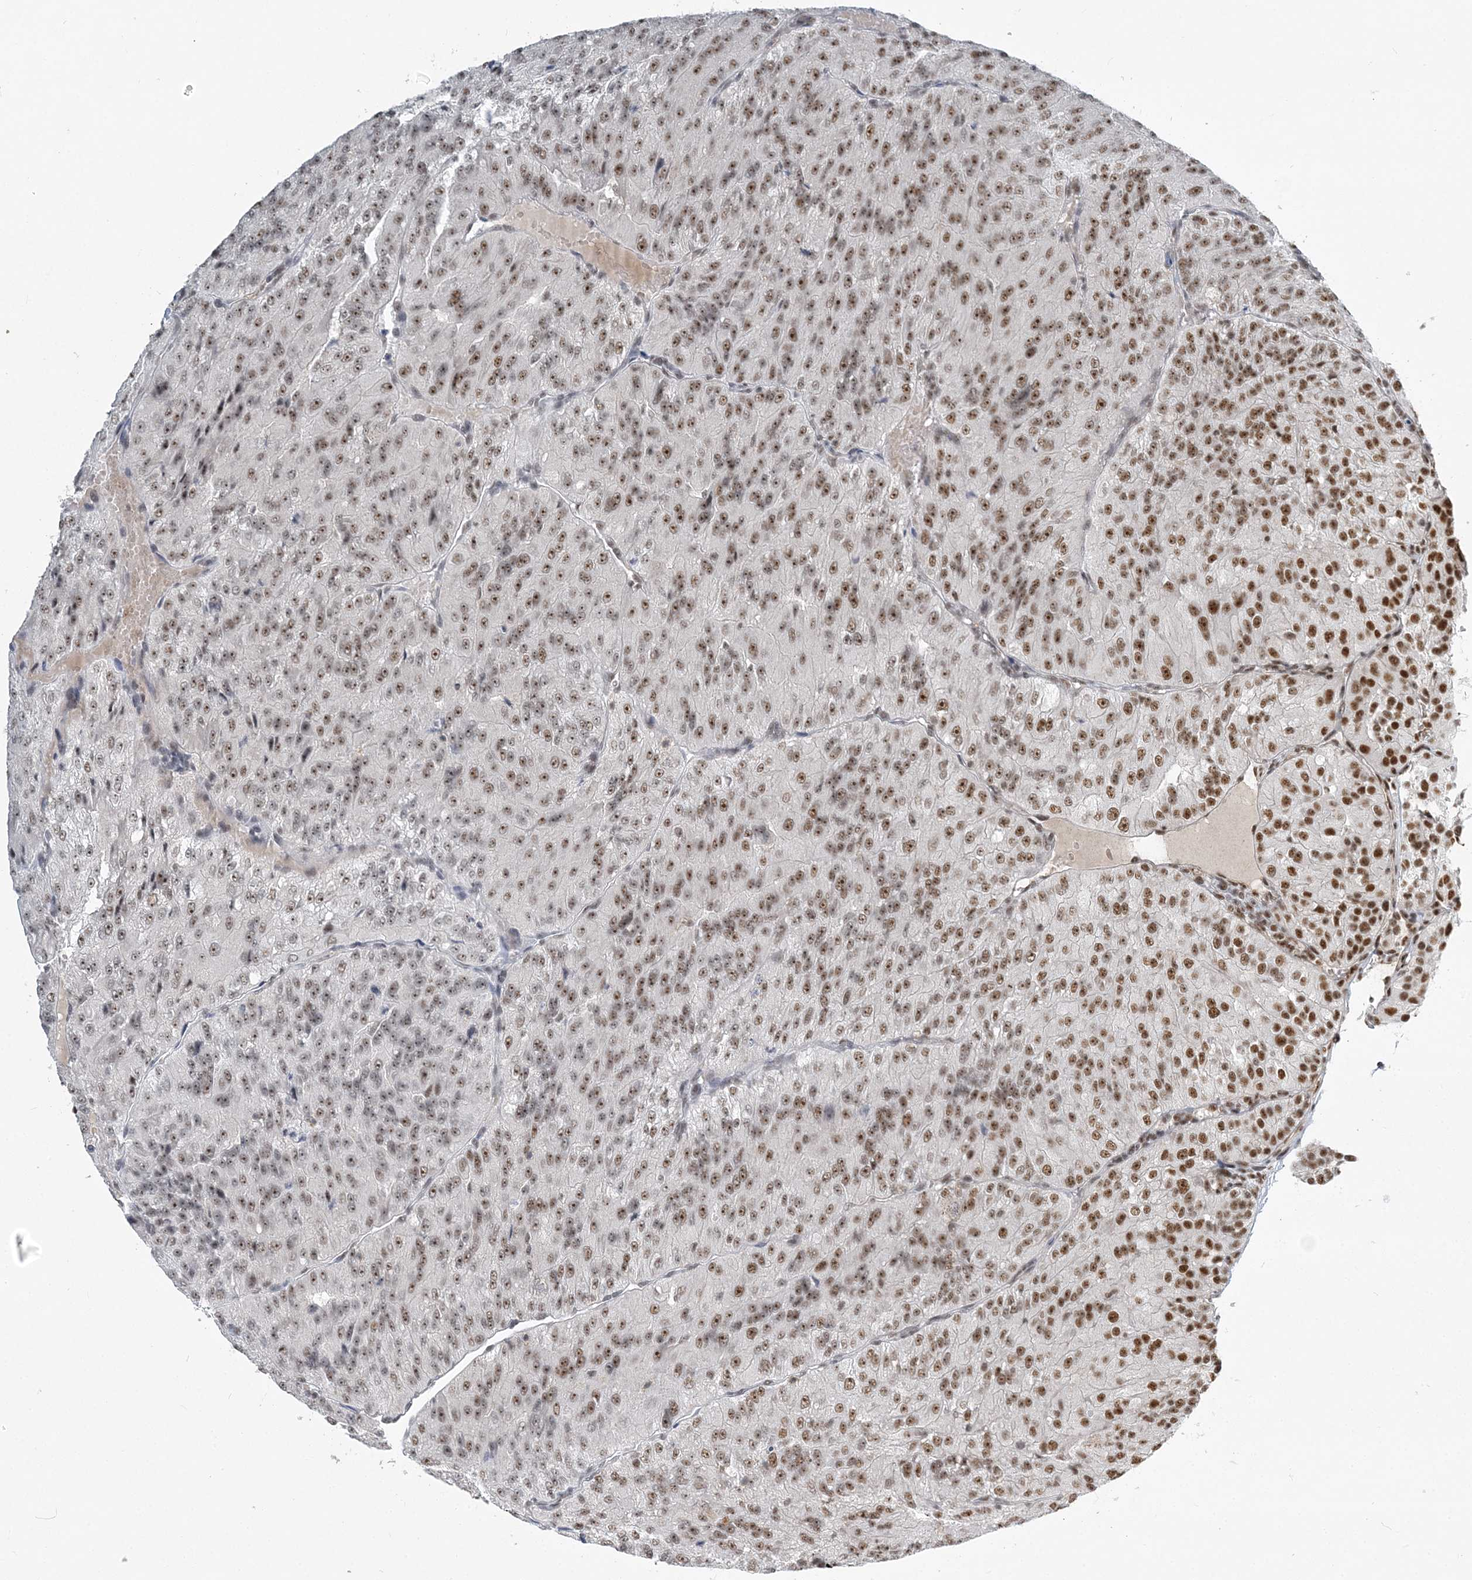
{"staining": {"intensity": "moderate", "quantity": ">75%", "location": "nuclear"}, "tissue": "renal cancer", "cell_type": "Tumor cells", "image_type": "cancer", "snomed": [{"axis": "morphology", "description": "Adenocarcinoma, NOS"}, {"axis": "topography", "description": "Kidney"}], "caption": "Protein expression analysis of human renal adenocarcinoma reveals moderate nuclear staining in about >75% of tumor cells.", "gene": "PLRG1", "patient": {"sex": "female", "age": 63}}